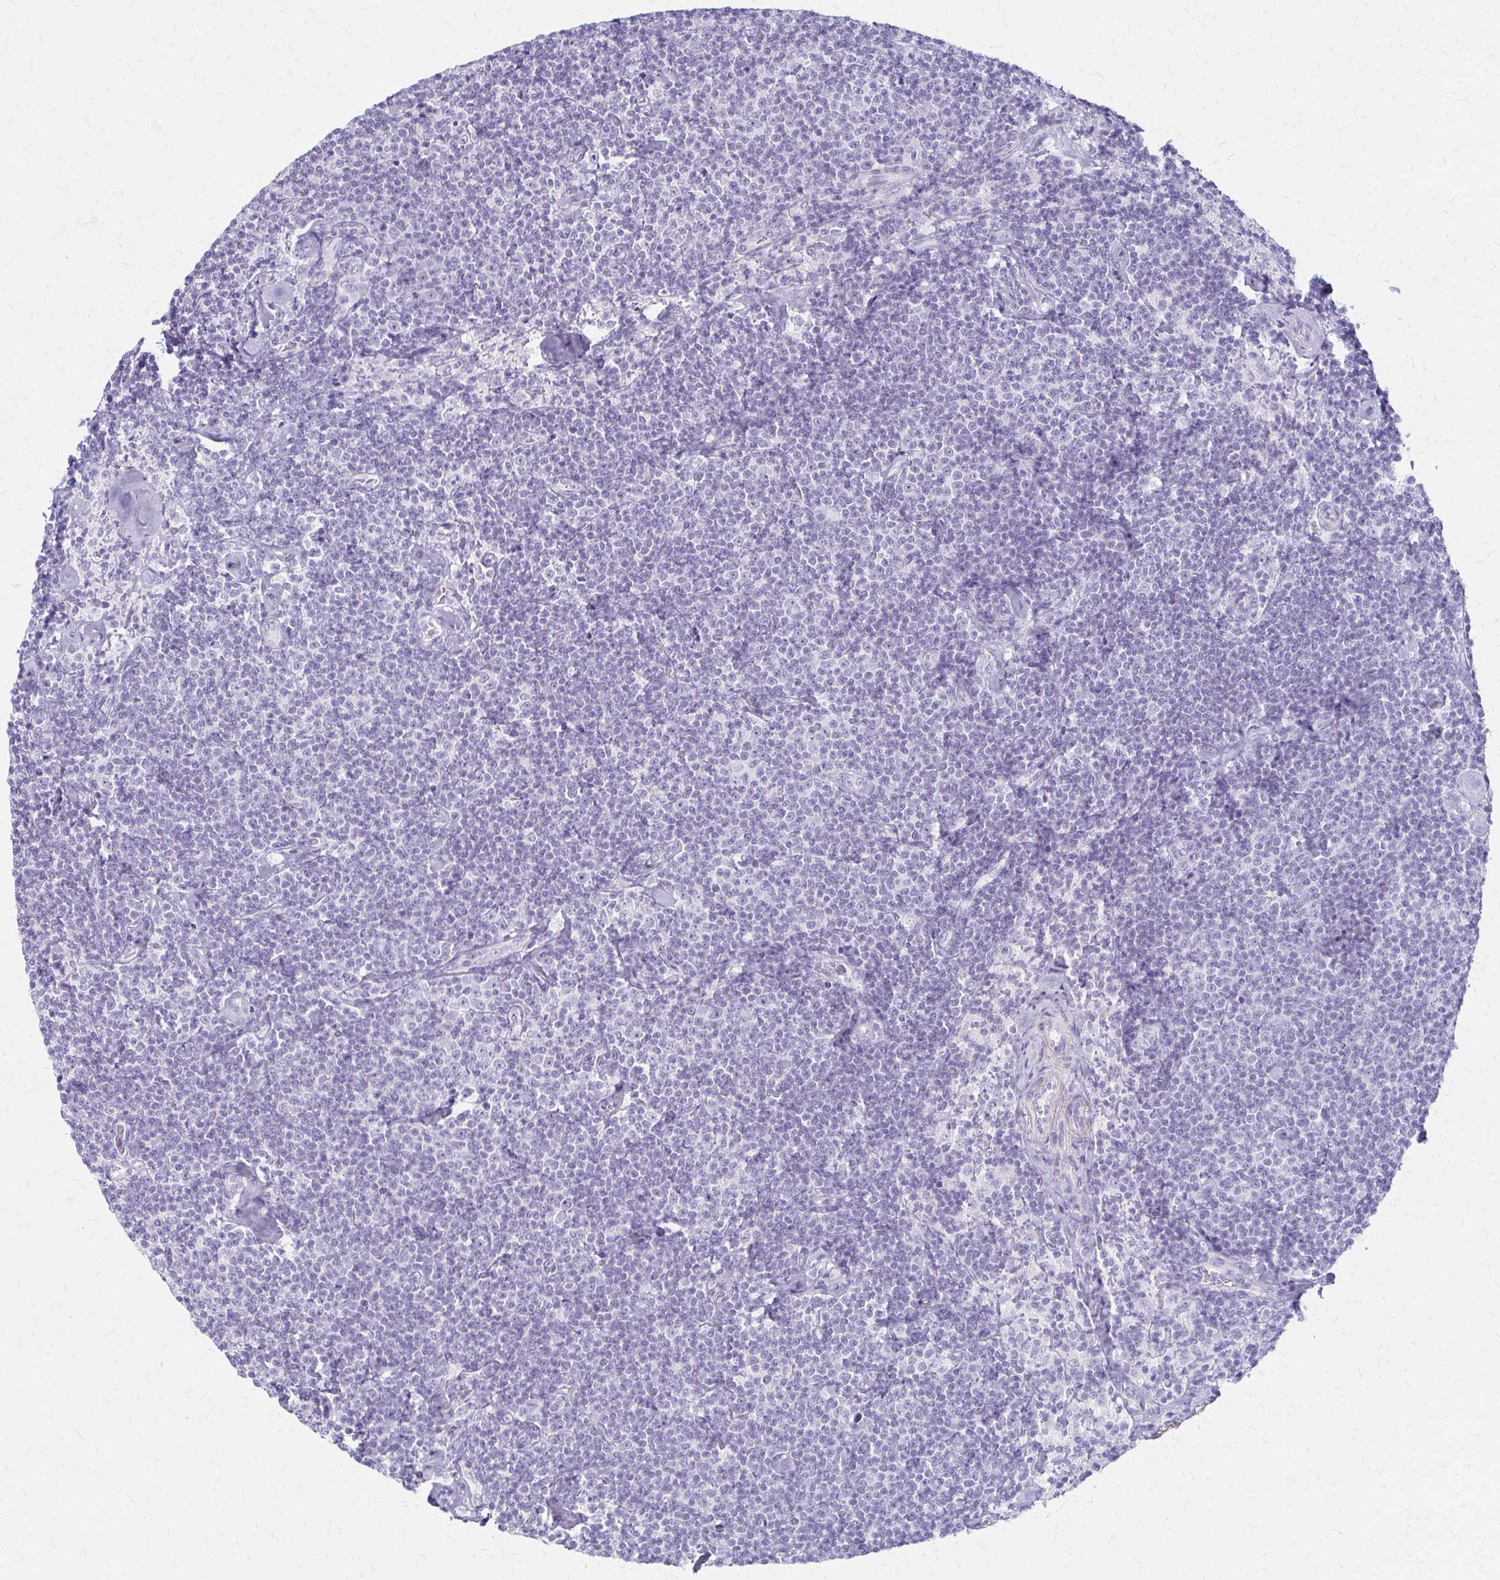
{"staining": {"intensity": "negative", "quantity": "none", "location": "none"}, "tissue": "lymphoma", "cell_type": "Tumor cells", "image_type": "cancer", "snomed": [{"axis": "morphology", "description": "Malignant lymphoma, non-Hodgkin's type, Low grade"}, {"axis": "topography", "description": "Lymph node"}], "caption": "Malignant lymphoma, non-Hodgkin's type (low-grade) stained for a protein using IHC demonstrates no positivity tumor cells.", "gene": "IVL", "patient": {"sex": "male", "age": 81}}